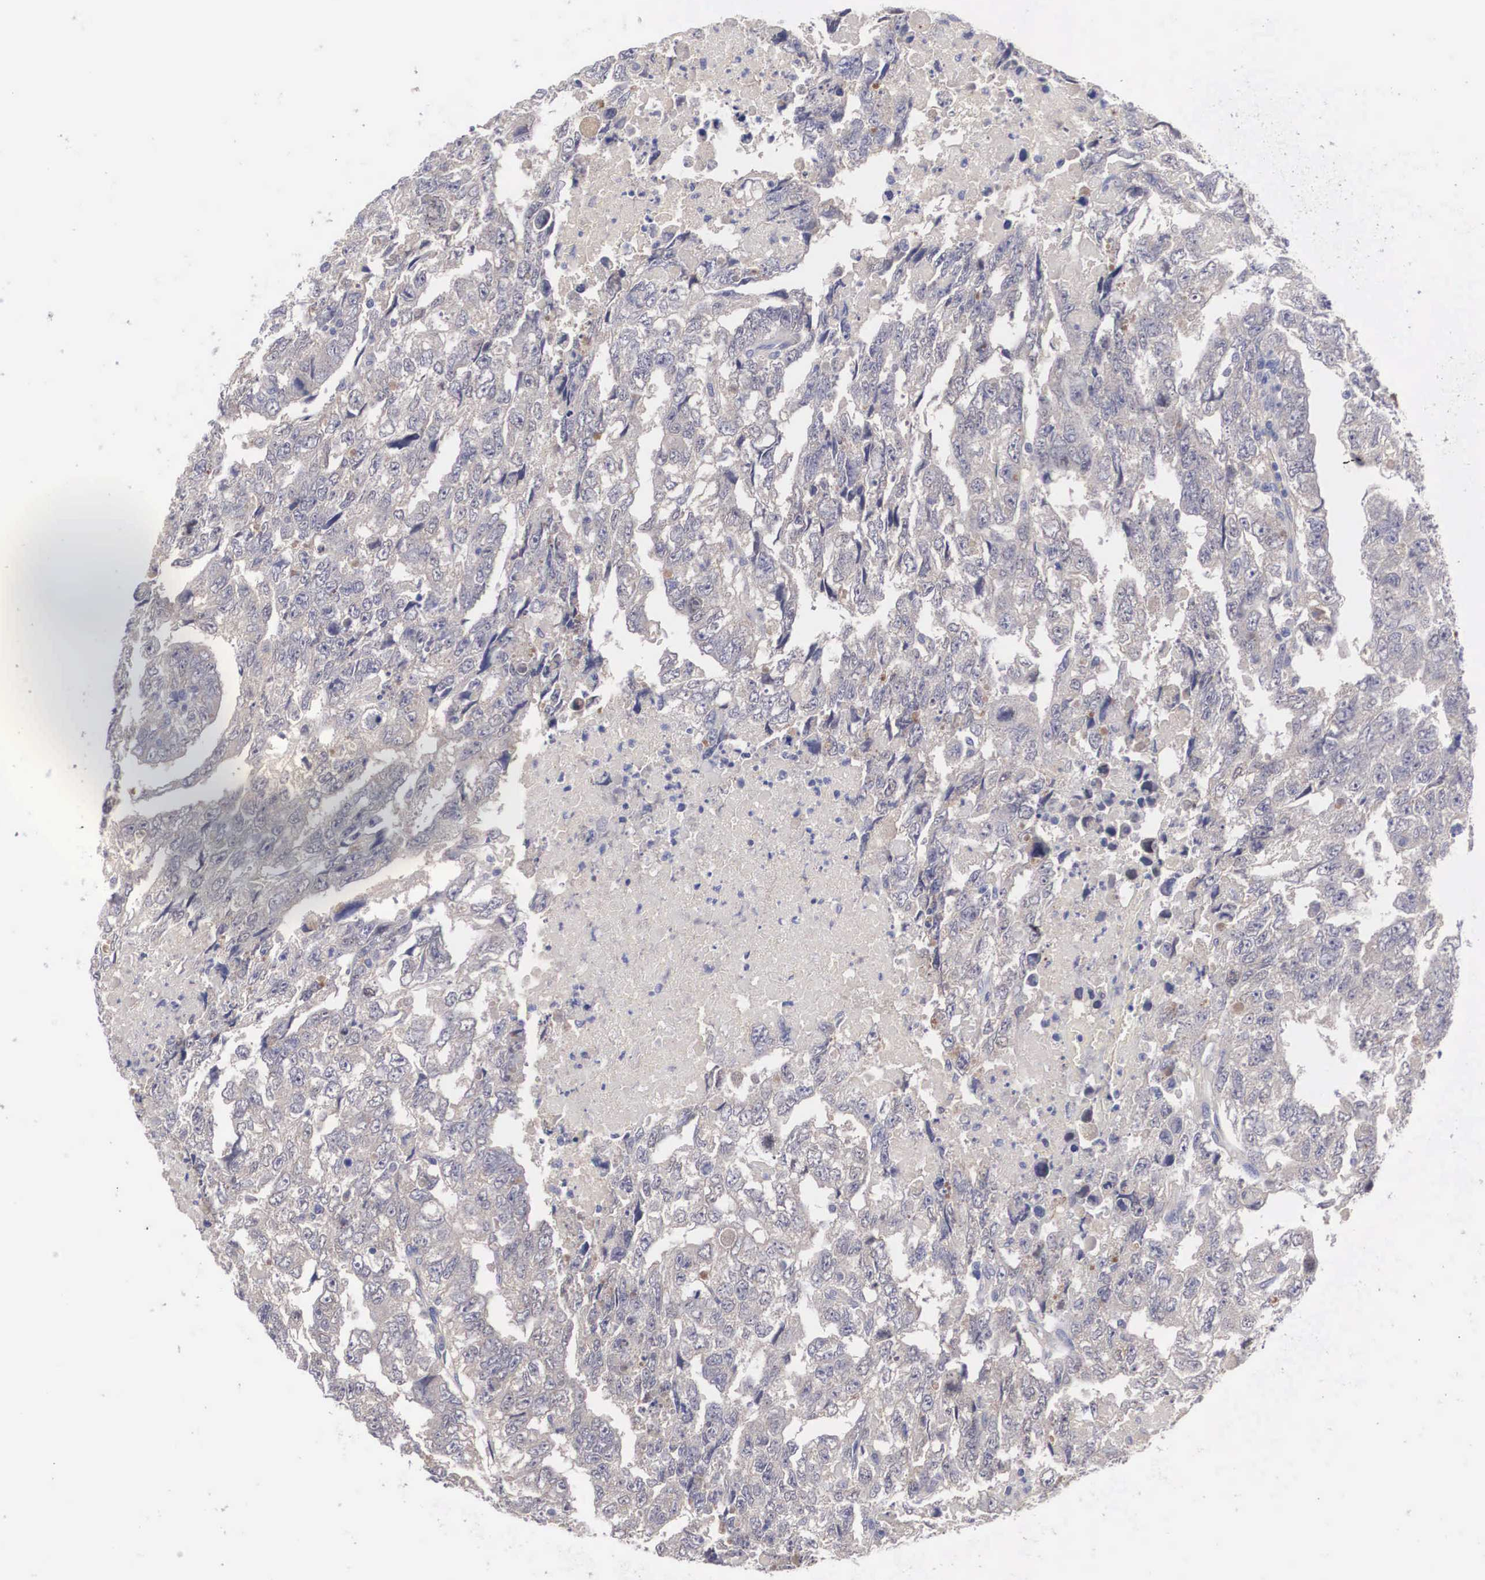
{"staining": {"intensity": "weak", "quantity": "<25%", "location": "cytoplasmic/membranous"}, "tissue": "testis cancer", "cell_type": "Tumor cells", "image_type": "cancer", "snomed": [{"axis": "morphology", "description": "Carcinoma, Embryonal, NOS"}, {"axis": "topography", "description": "Testis"}], "caption": "A histopathology image of testis cancer stained for a protein demonstrates no brown staining in tumor cells.", "gene": "ABHD4", "patient": {"sex": "male", "age": 36}}